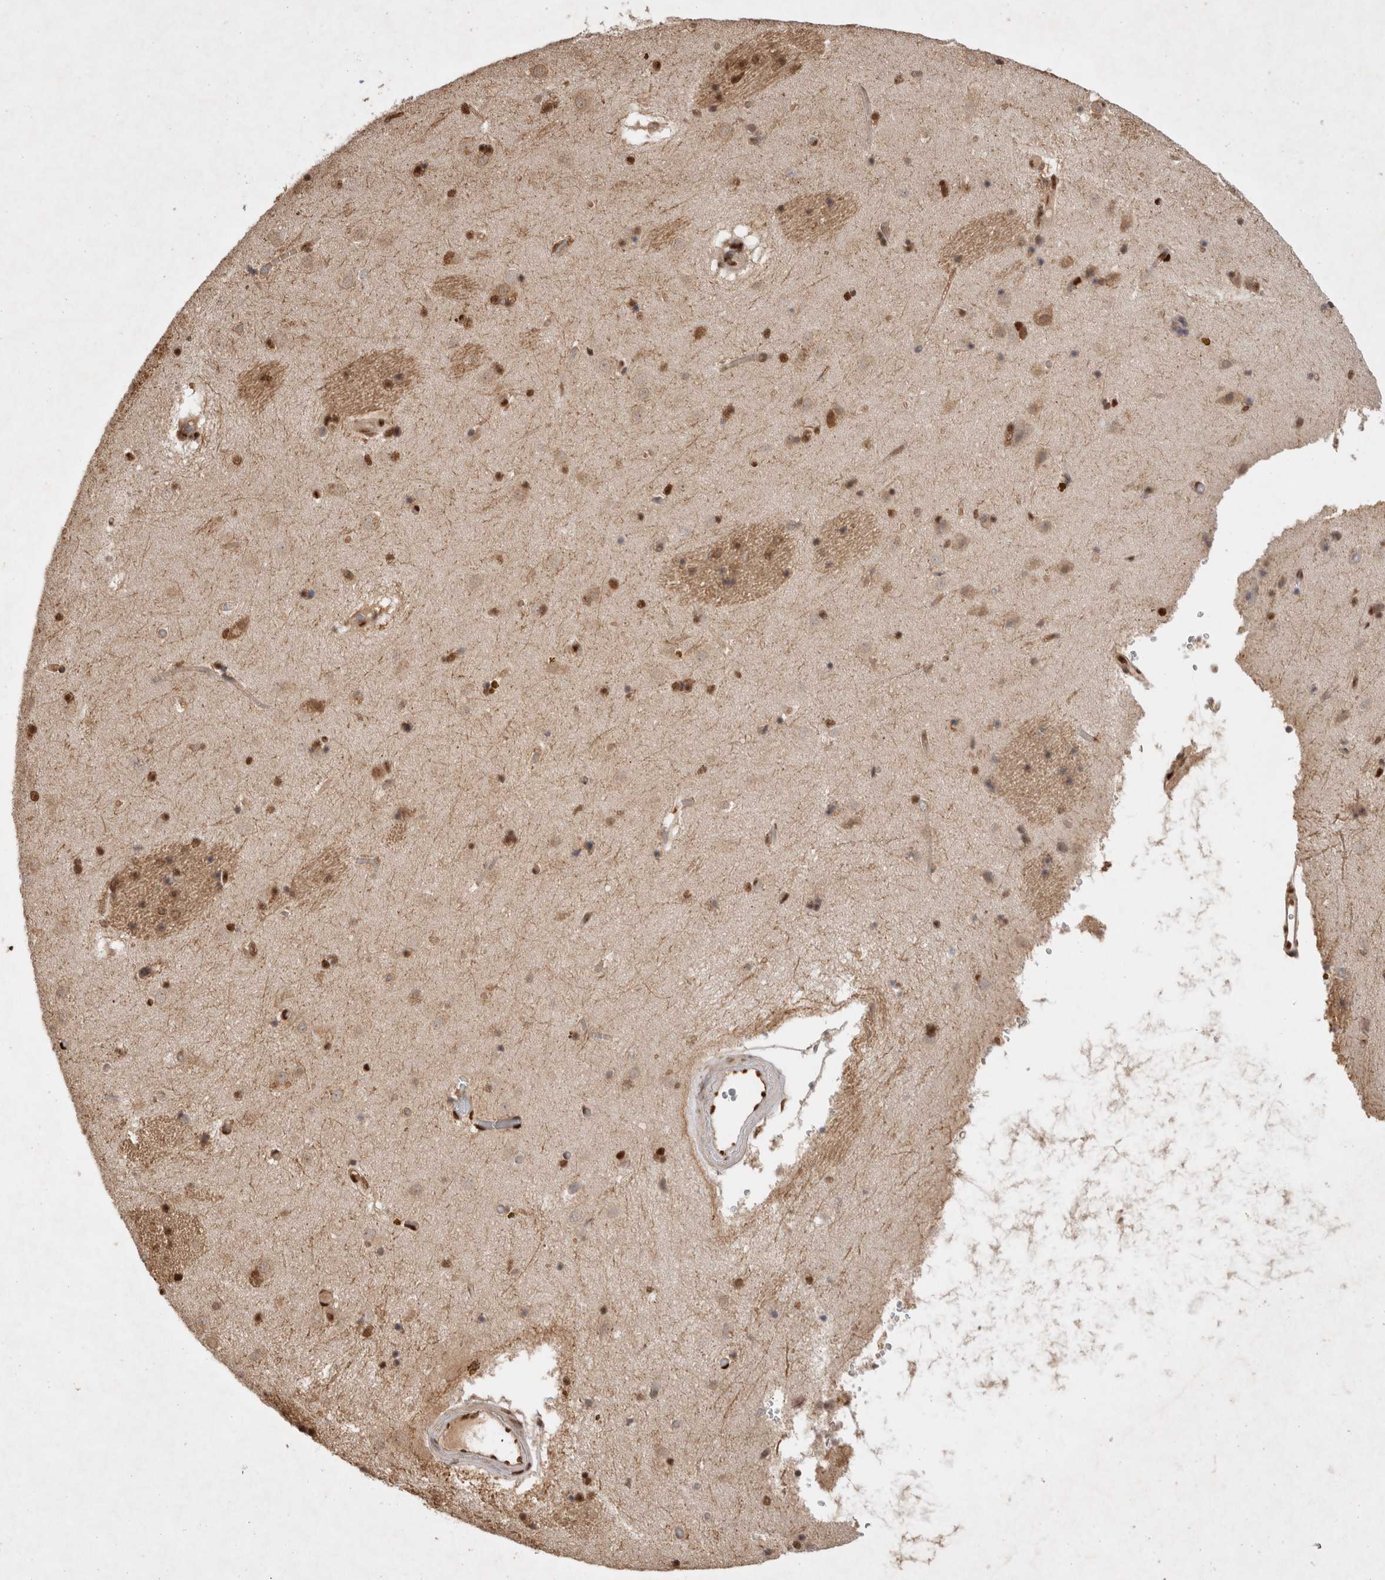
{"staining": {"intensity": "strong", "quantity": ">75%", "location": "cytoplasmic/membranous,nuclear"}, "tissue": "caudate", "cell_type": "Glial cells", "image_type": "normal", "snomed": [{"axis": "morphology", "description": "Normal tissue, NOS"}, {"axis": "topography", "description": "Lateral ventricle wall"}], "caption": "Protein staining of unremarkable caudate demonstrates strong cytoplasmic/membranous,nuclear positivity in about >75% of glial cells.", "gene": "HDGF", "patient": {"sex": "male", "age": 70}}